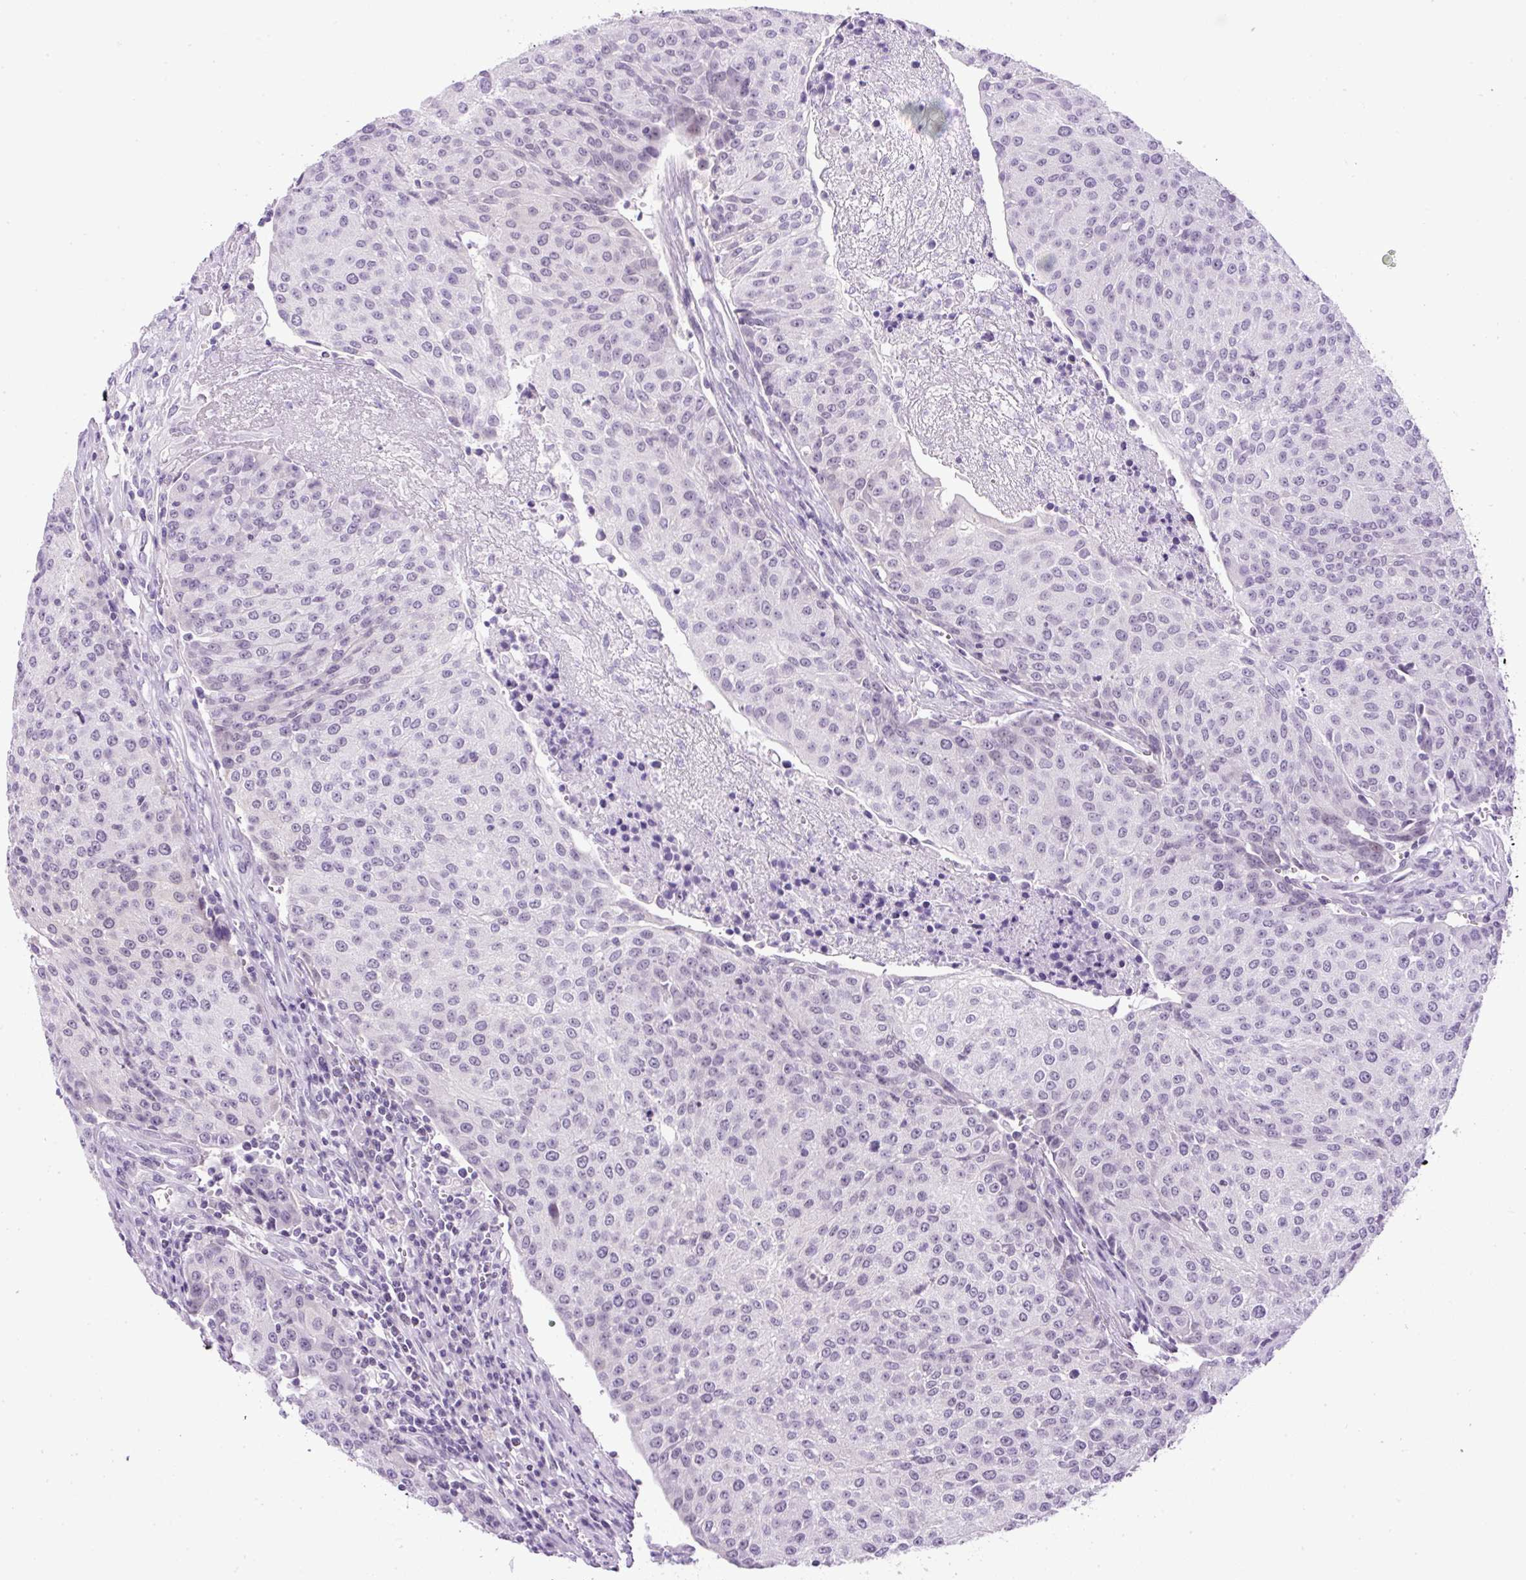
{"staining": {"intensity": "negative", "quantity": "none", "location": "none"}, "tissue": "urothelial cancer", "cell_type": "Tumor cells", "image_type": "cancer", "snomed": [{"axis": "morphology", "description": "Urothelial carcinoma, High grade"}, {"axis": "topography", "description": "Urinary bladder"}], "caption": "There is no significant positivity in tumor cells of high-grade urothelial carcinoma.", "gene": "RHBDD2", "patient": {"sex": "female", "age": 85}}